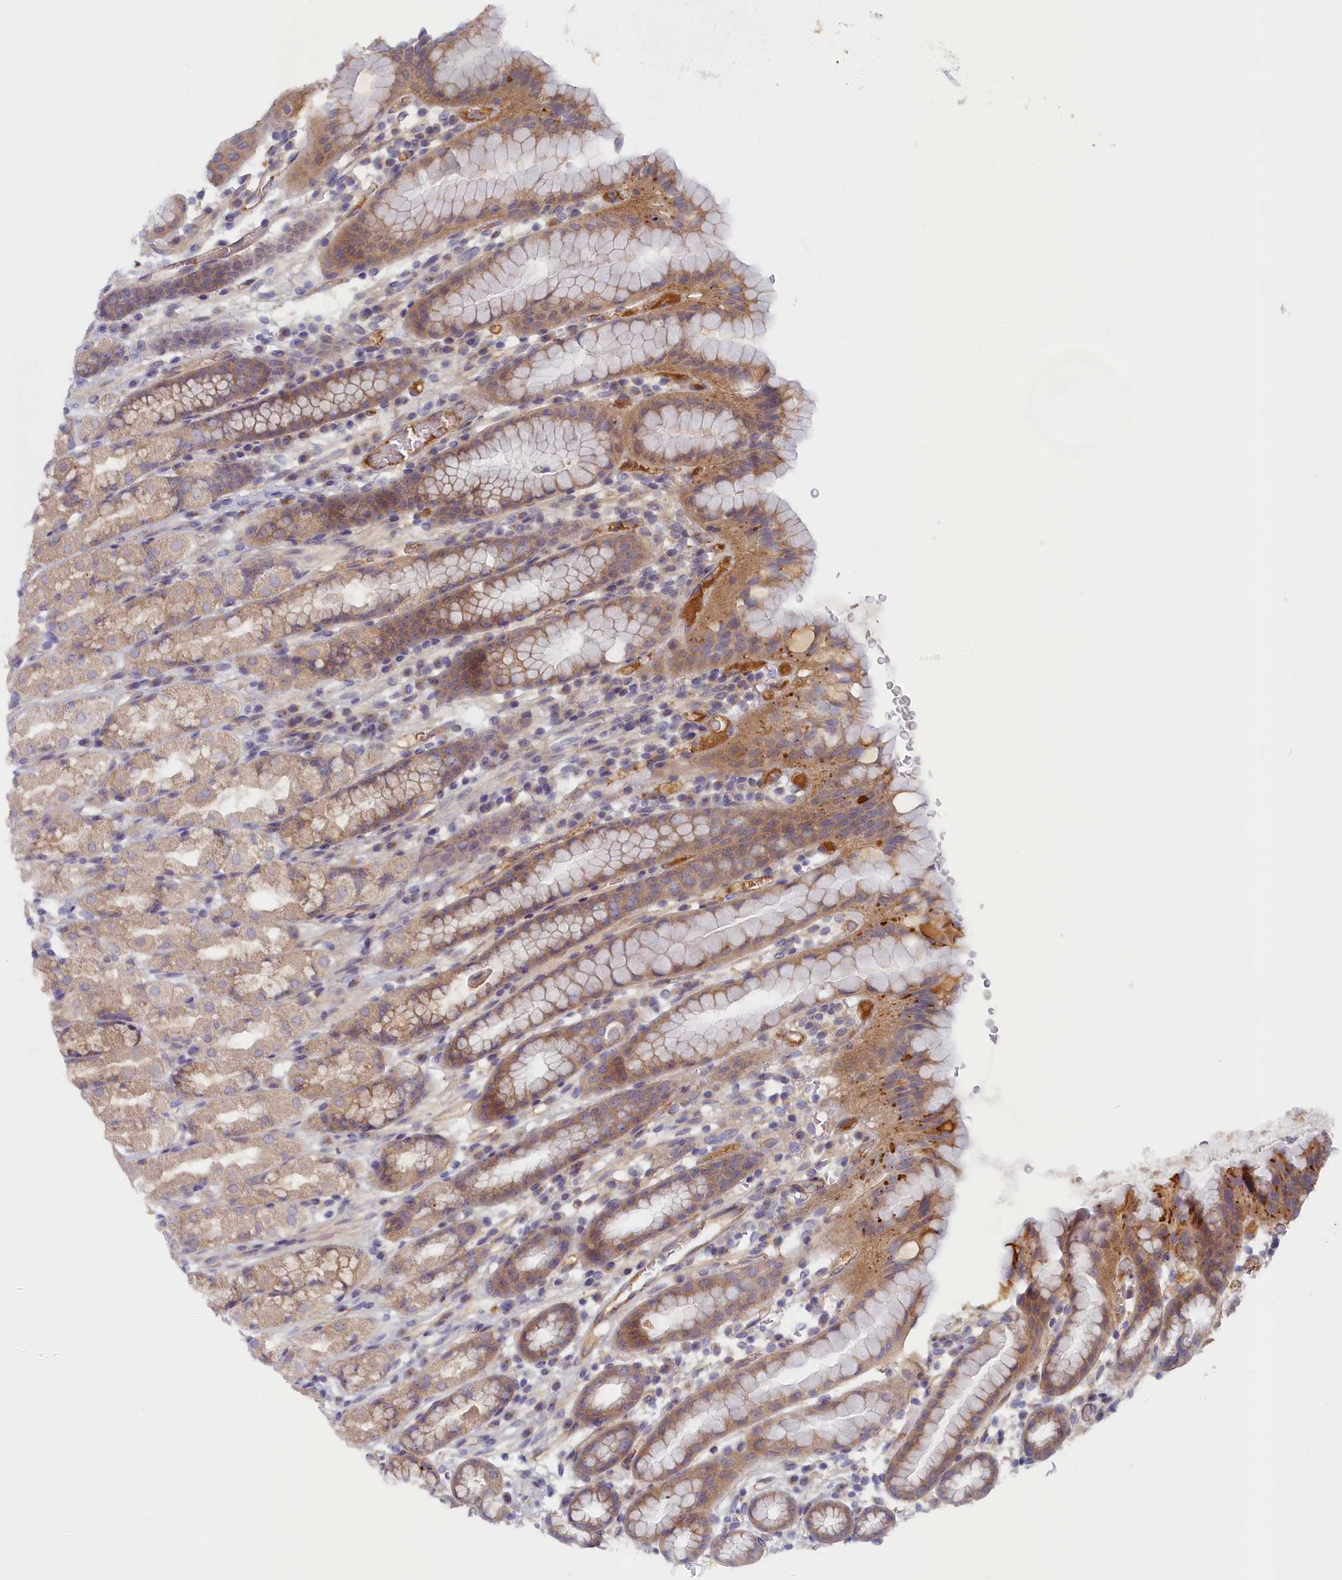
{"staining": {"intensity": "moderate", "quantity": "25%-75%", "location": "cytoplasmic/membranous"}, "tissue": "stomach", "cell_type": "Glandular cells", "image_type": "normal", "snomed": [{"axis": "morphology", "description": "Normal tissue, NOS"}, {"axis": "topography", "description": "Stomach, upper"}, {"axis": "topography", "description": "Stomach, lower"}, {"axis": "topography", "description": "Small intestine"}], "caption": "Glandular cells exhibit medium levels of moderate cytoplasmic/membranous staining in about 25%-75% of cells in benign stomach.", "gene": "STX16", "patient": {"sex": "male", "age": 68}}